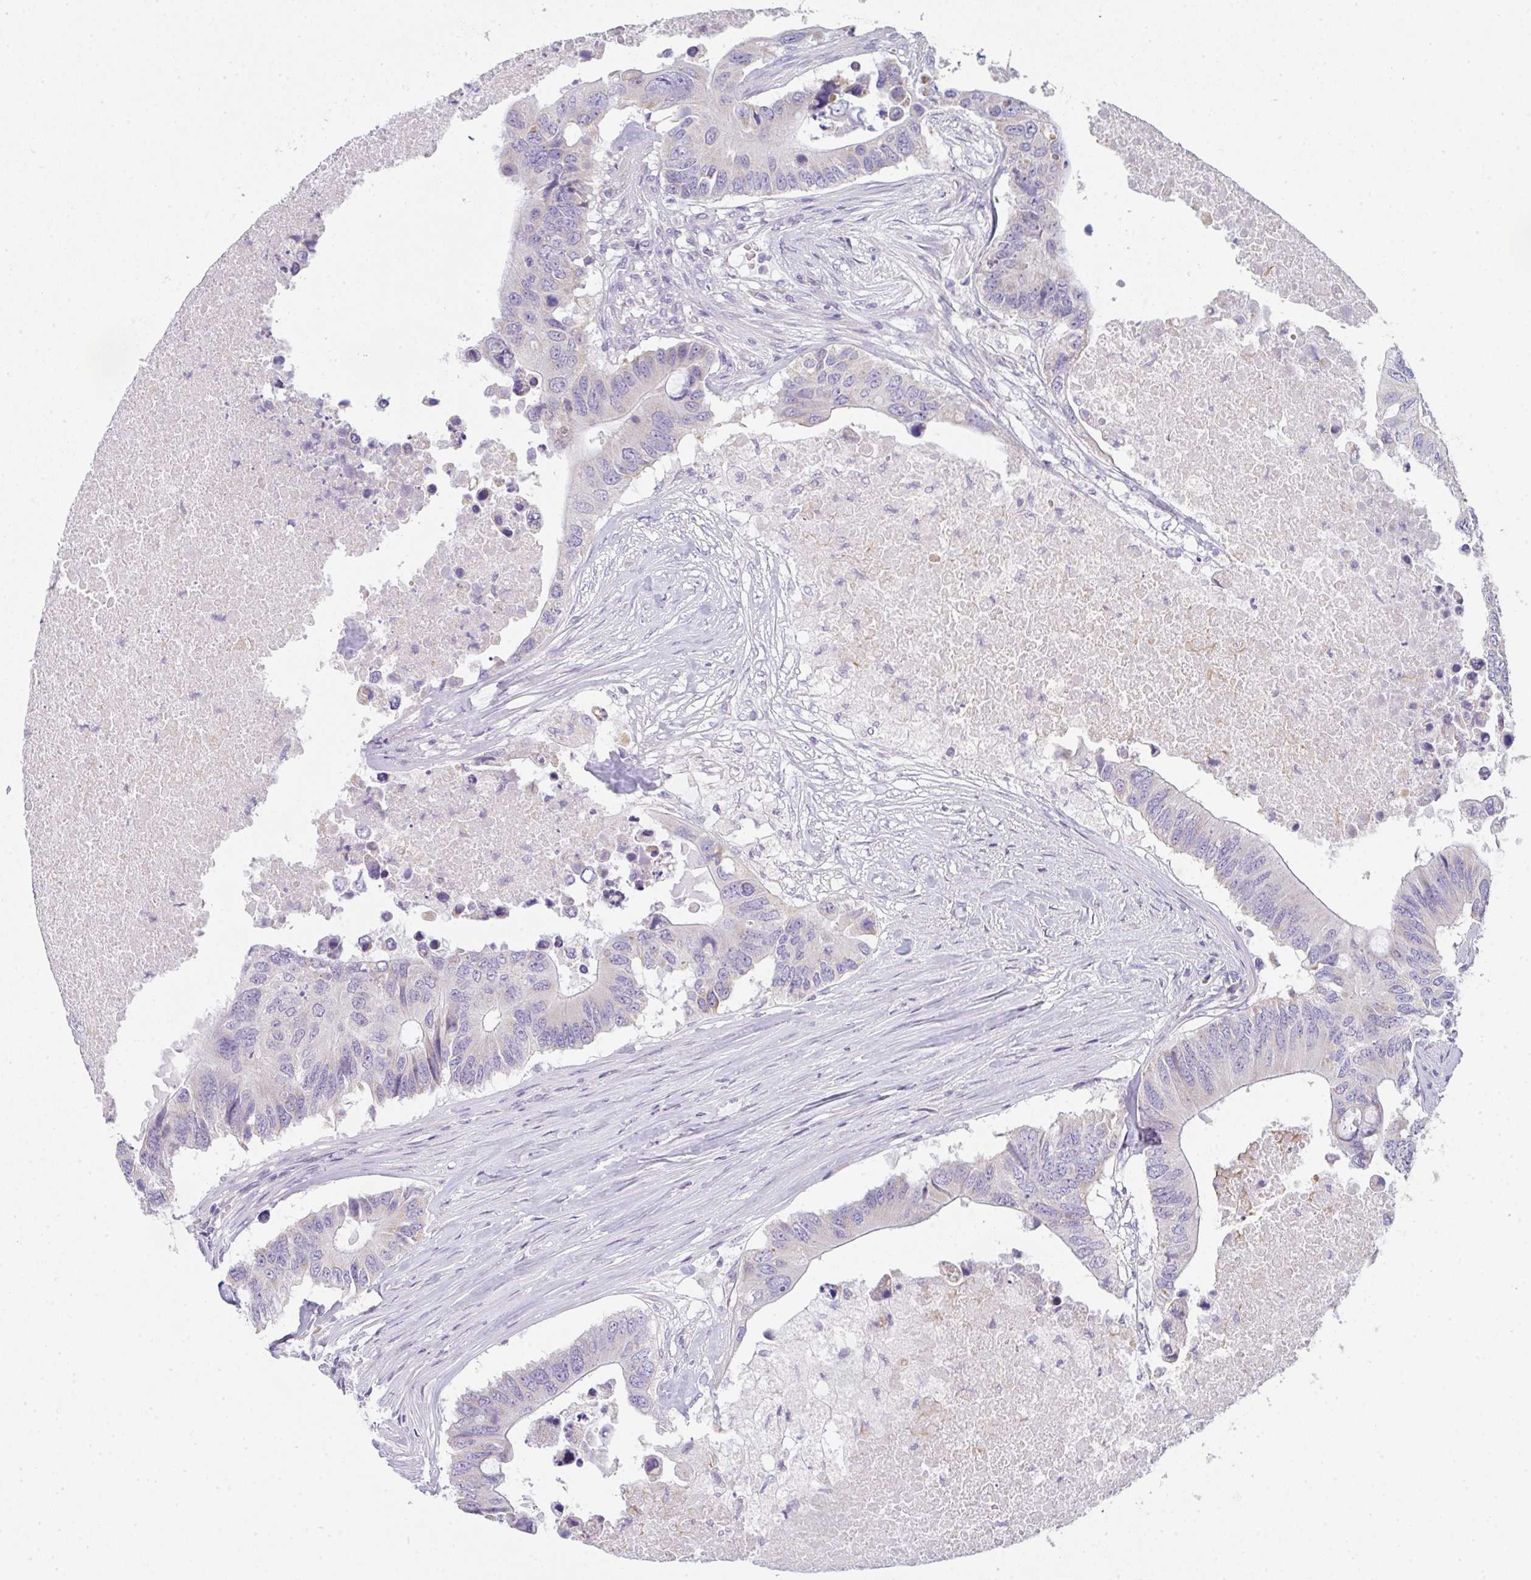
{"staining": {"intensity": "weak", "quantity": "<25%", "location": "cytoplasmic/membranous"}, "tissue": "colorectal cancer", "cell_type": "Tumor cells", "image_type": "cancer", "snomed": [{"axis": "morphology", "description": "Adenocarcinoma, NOS"}, {"axis": "topography", "description": "Colon"}], "caption": "Colorectal cancer (adenocarcinoma) was stained to show a protein in brown. There is no significant positivity in tumor cells. (DAB immunohistochemistry (IHC) visualized using brightfield microscopy, high magnification).", "gene": "CACNA1S", "patient": {"sex": "male", "age": 71}}